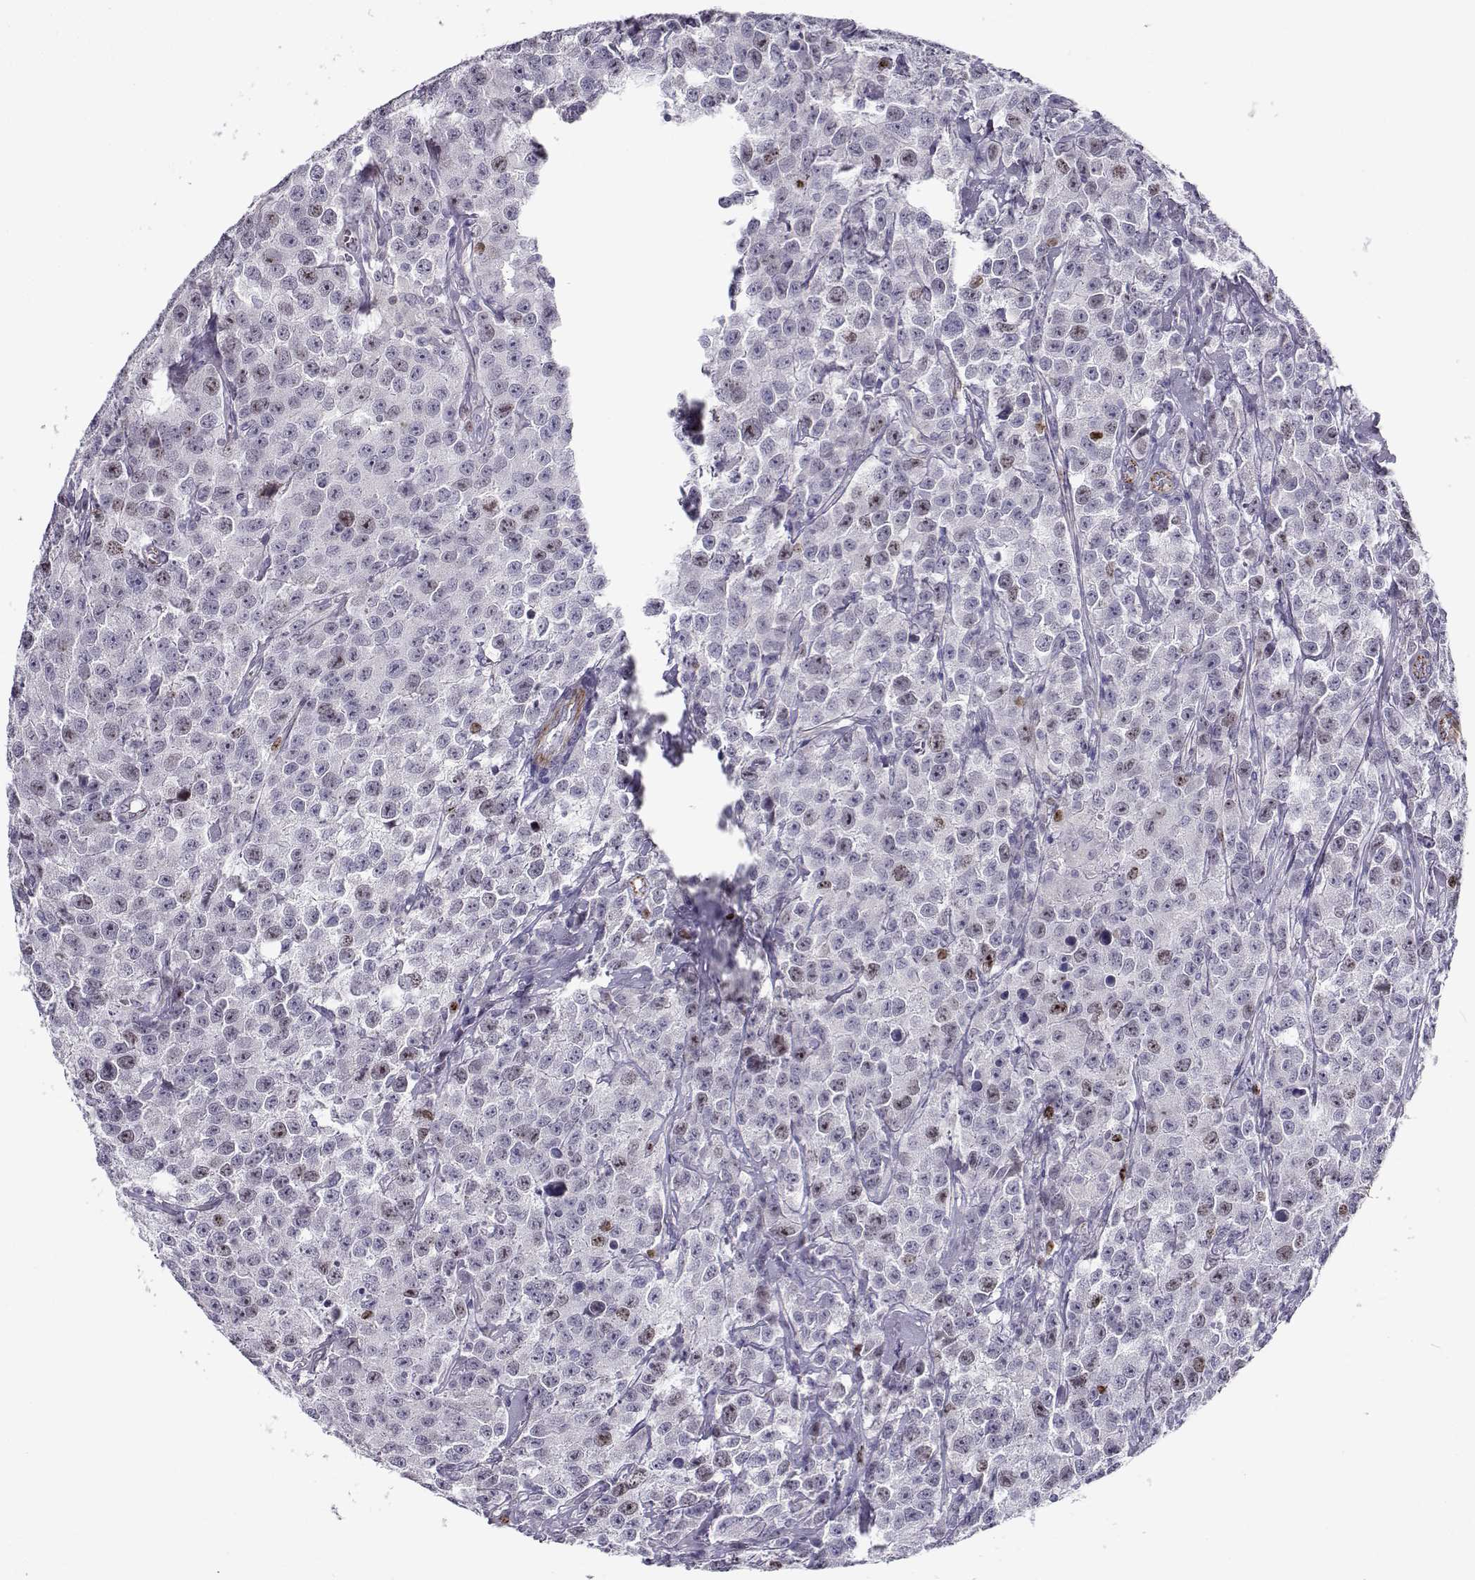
{"staining": {"intensity": "weak", "quantity": "<25%", "location": "nuclear"}, "tissue": "testis cancer", "cell_type": "Tumor cells", "image_type": "cancer", "snomed": [{"axis": "morphology", "description": "Seminoma, NOS"}, {"axis": "topography", "description": "Testis"}], "caption": "Protein analysis of testis cancer (seminoma) demonstrates no significant expression in tumor cells. (Immunohistochemistry (ihc), brightfield microscopy, high magnification).", "gene": "NPW", "patient": {"sex": "male", "age": 59}}